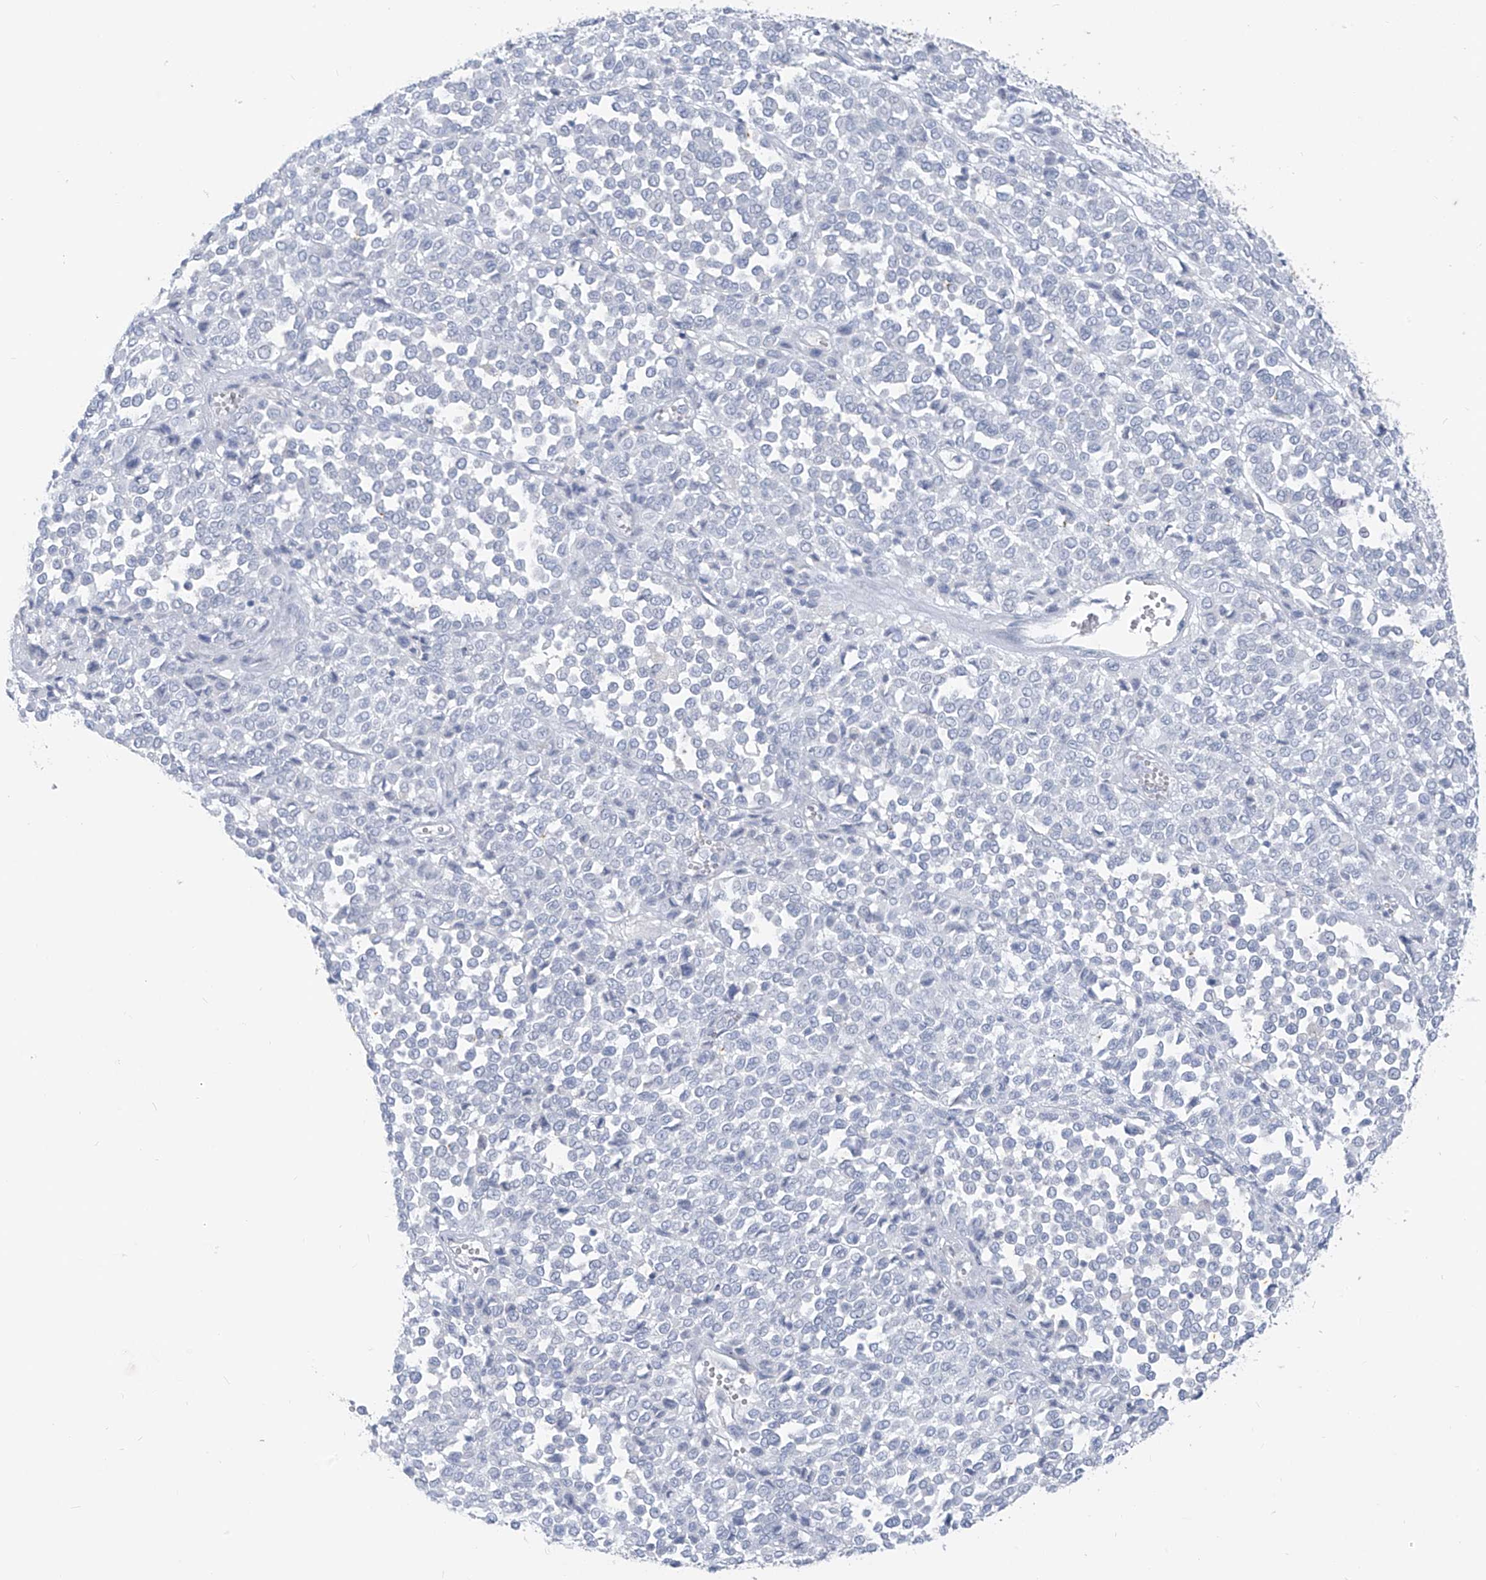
{"staining": {"intensity": "negative", "quantity": "none", "location": "none"}, "tissue": "melanoma", "cell_type": "Tumor cells", "image_type": "cancer", "snomed": [{"axis": "morphology", "description": "Malignant melanoma, Metastatic site"}, {"axis": "topography", "description": "Pancreas"}], "caption": "The micrograph shows no staining of tumor cells in malignant melanoma (metastatic site).", "gene": "CX3CR1", "patient": {"sex": "female", "age": 30}}